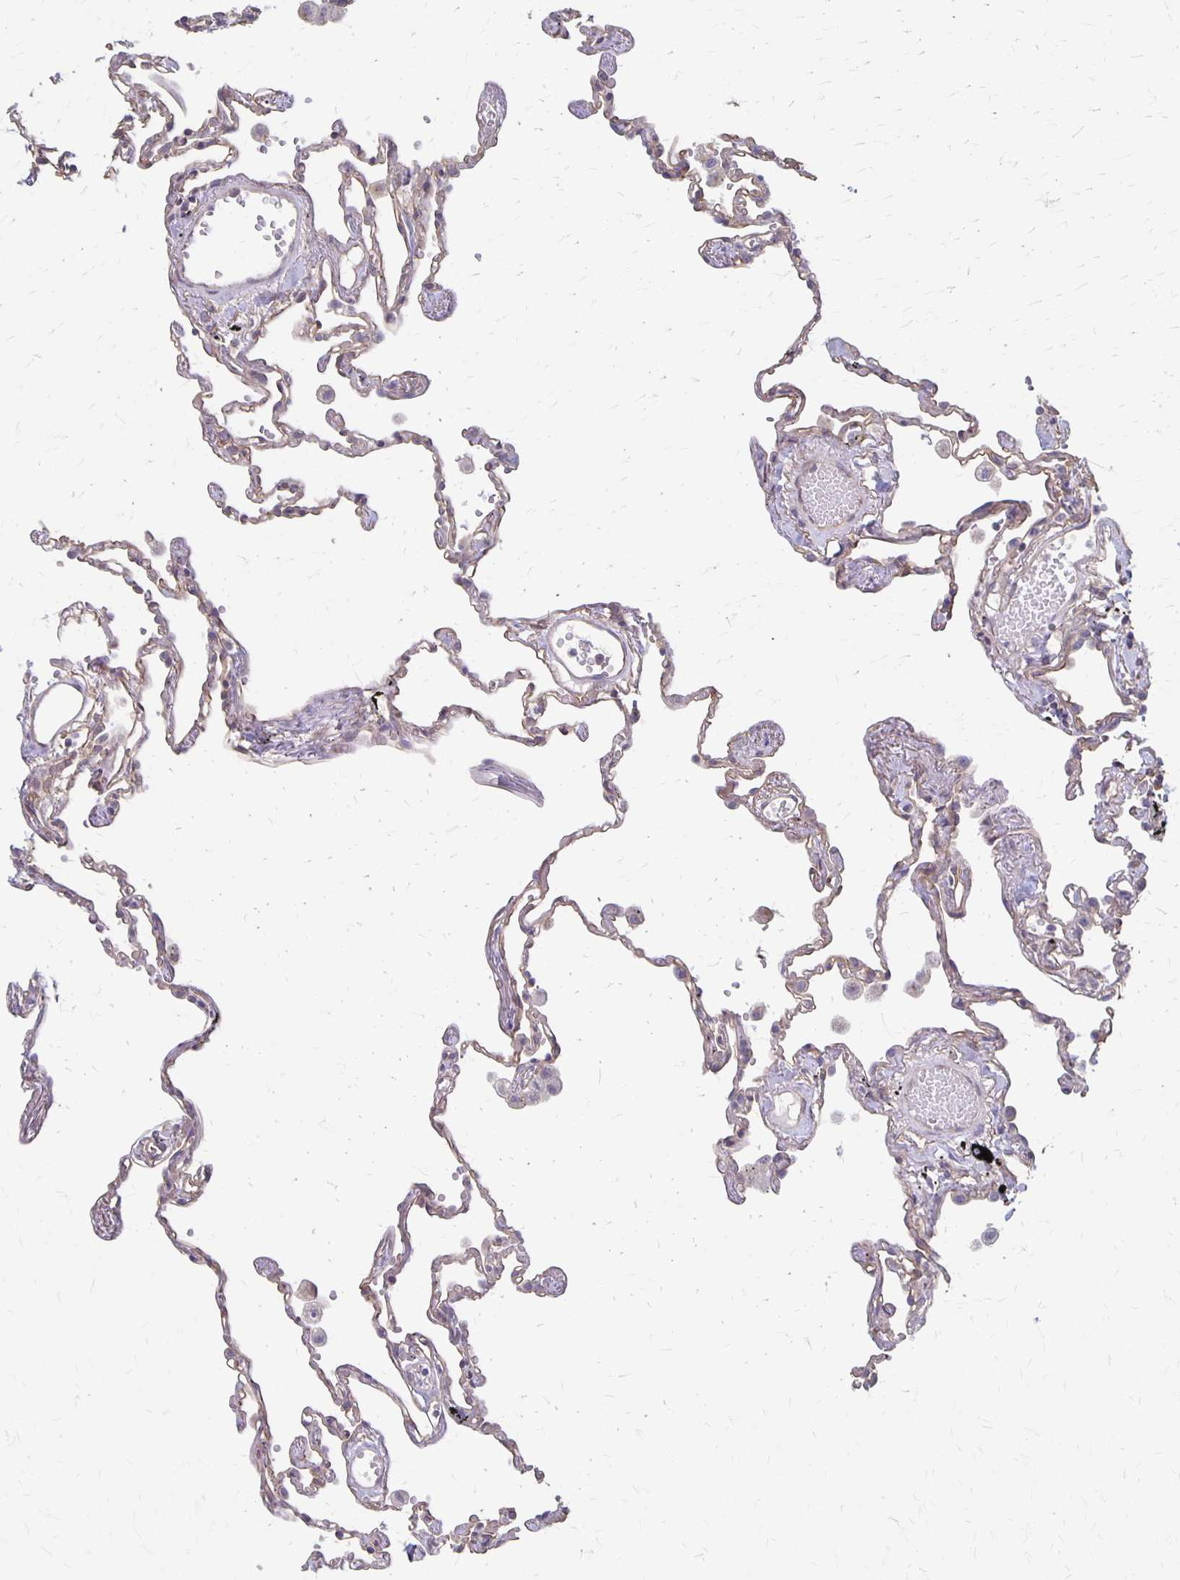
{"staining": {"intensity": "weak", "quantity": "25%-75%", "location": "cytoplasmic/membranous"}, "tissue": "lung", "cell_type": "Alveolar cells", "image_type": "normal", "snomed": [{"axis": "morphology", "description": "Normal tissue, NOS"}, {"axis": "topography", "description": "Lung"}], "caption": "Weak cytoplasmic/membranous expression for a protein is identified in approximately 25%-75% of alveolar cells of normal lung using immunohistochemistry.", "gene": "PPP1R3E", "patient": {"sex": "female", "age": 67}}